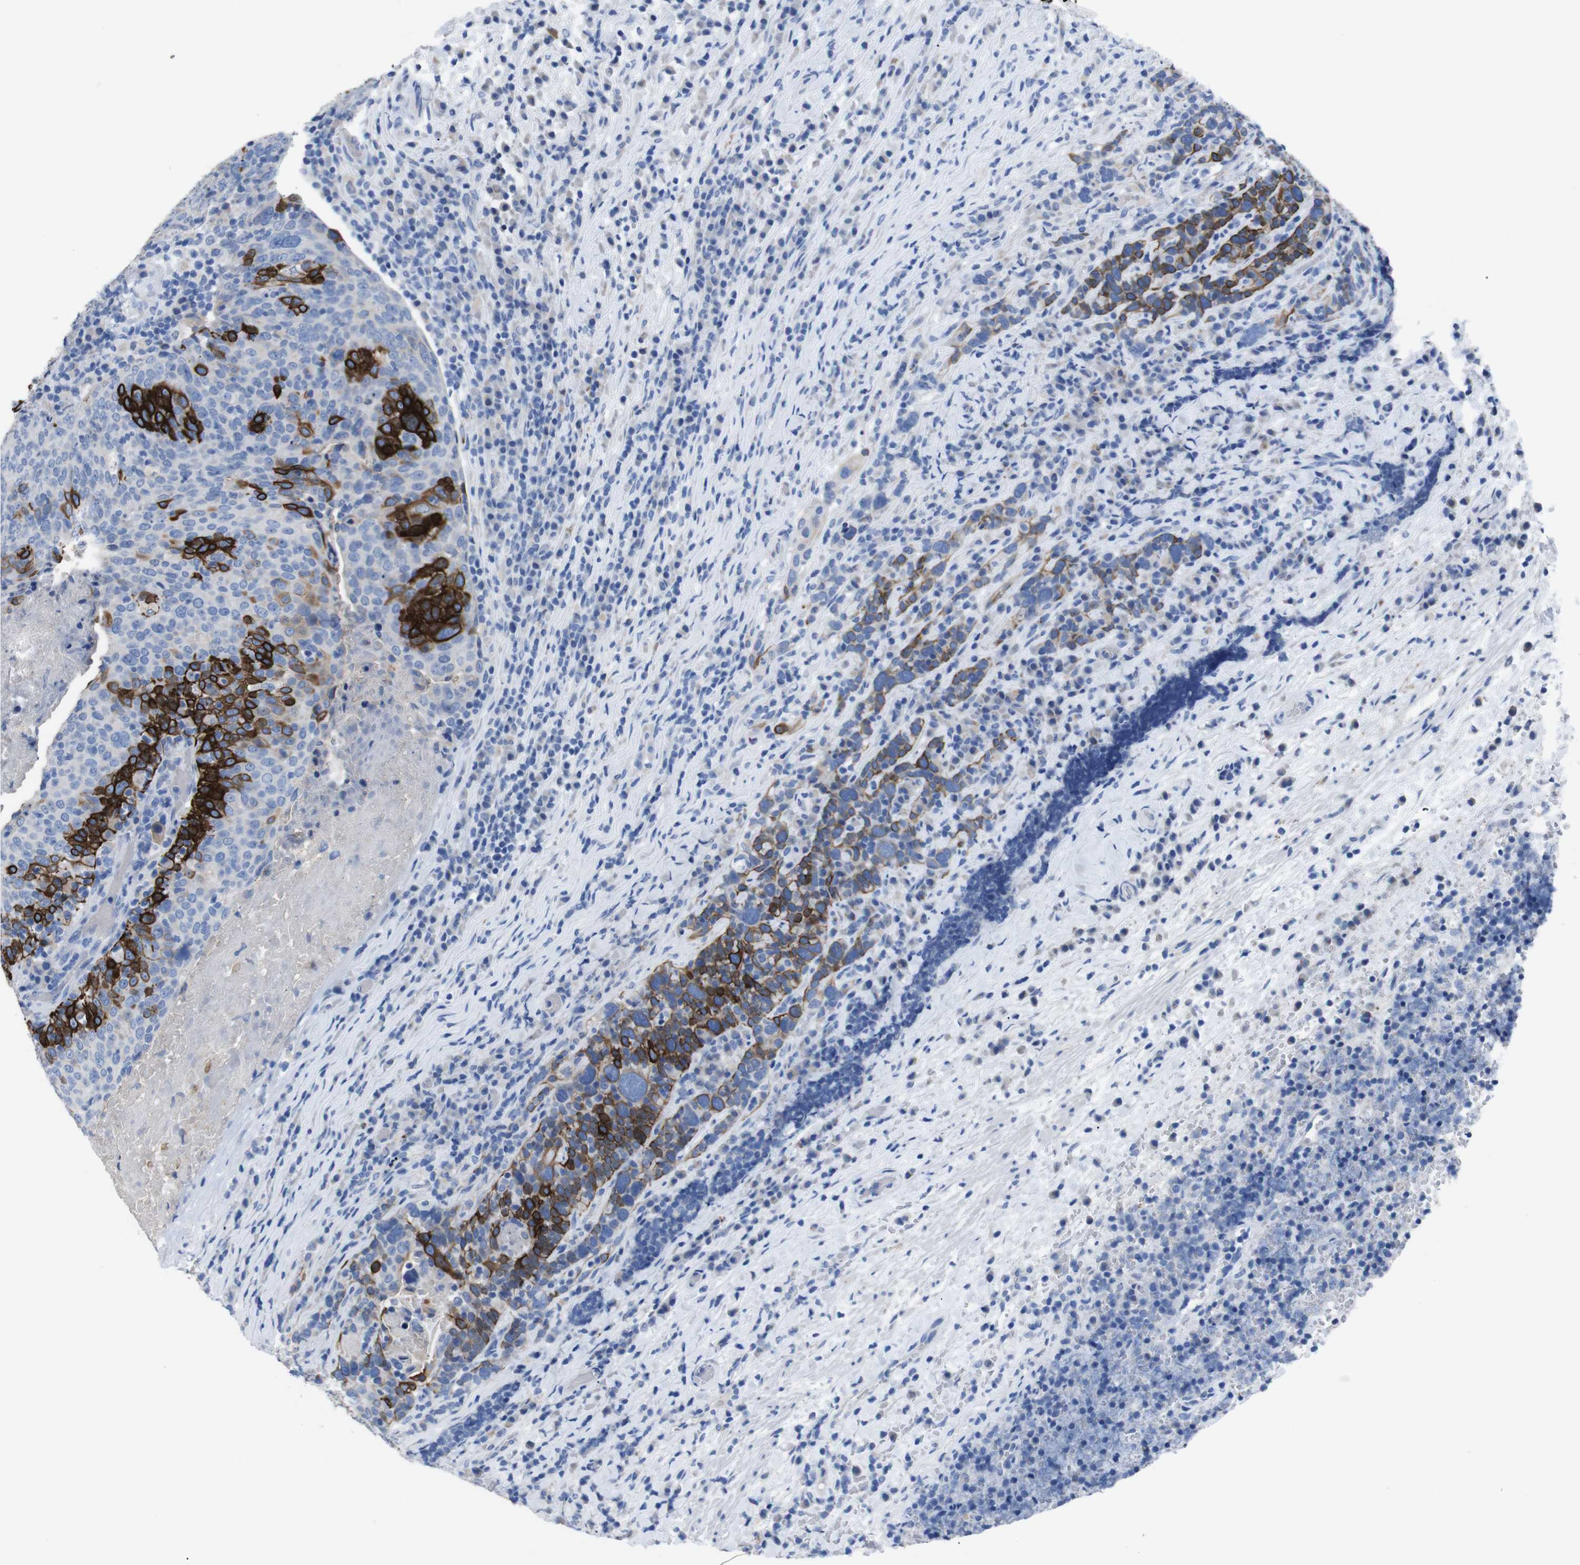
{"staining": {"intensity": "strong", "quantity": "<25%", "location": "cytoplasmic/membranous"}, "tissue": "head and neck cancer", "cell_type": "Tumor cells", "image_type": "cancer", "snomed": [{"axis": "morphology", "description": "Squamous cell carcinoma, NOS"}, {"axis": "morphology", "description": "Squamous cell carcinoma, metastatic, NOS"}, {"axis": "topography", "description": "Lymph node"}, {"axis": "topography", "description": "Head-Neck"}], "caption": "Immunohistochemistry (IHC) of metastatic squamous cell carcinoma (head and neck) shows medium levels of strong cytoplasmic/membranous positivity in approximately <25% of tumor cells. (DAB IHC, brown staining for protein, blue staining for nuclei).", "gene": "GJB2", "patient": {"sex": "male", "age": 62}}